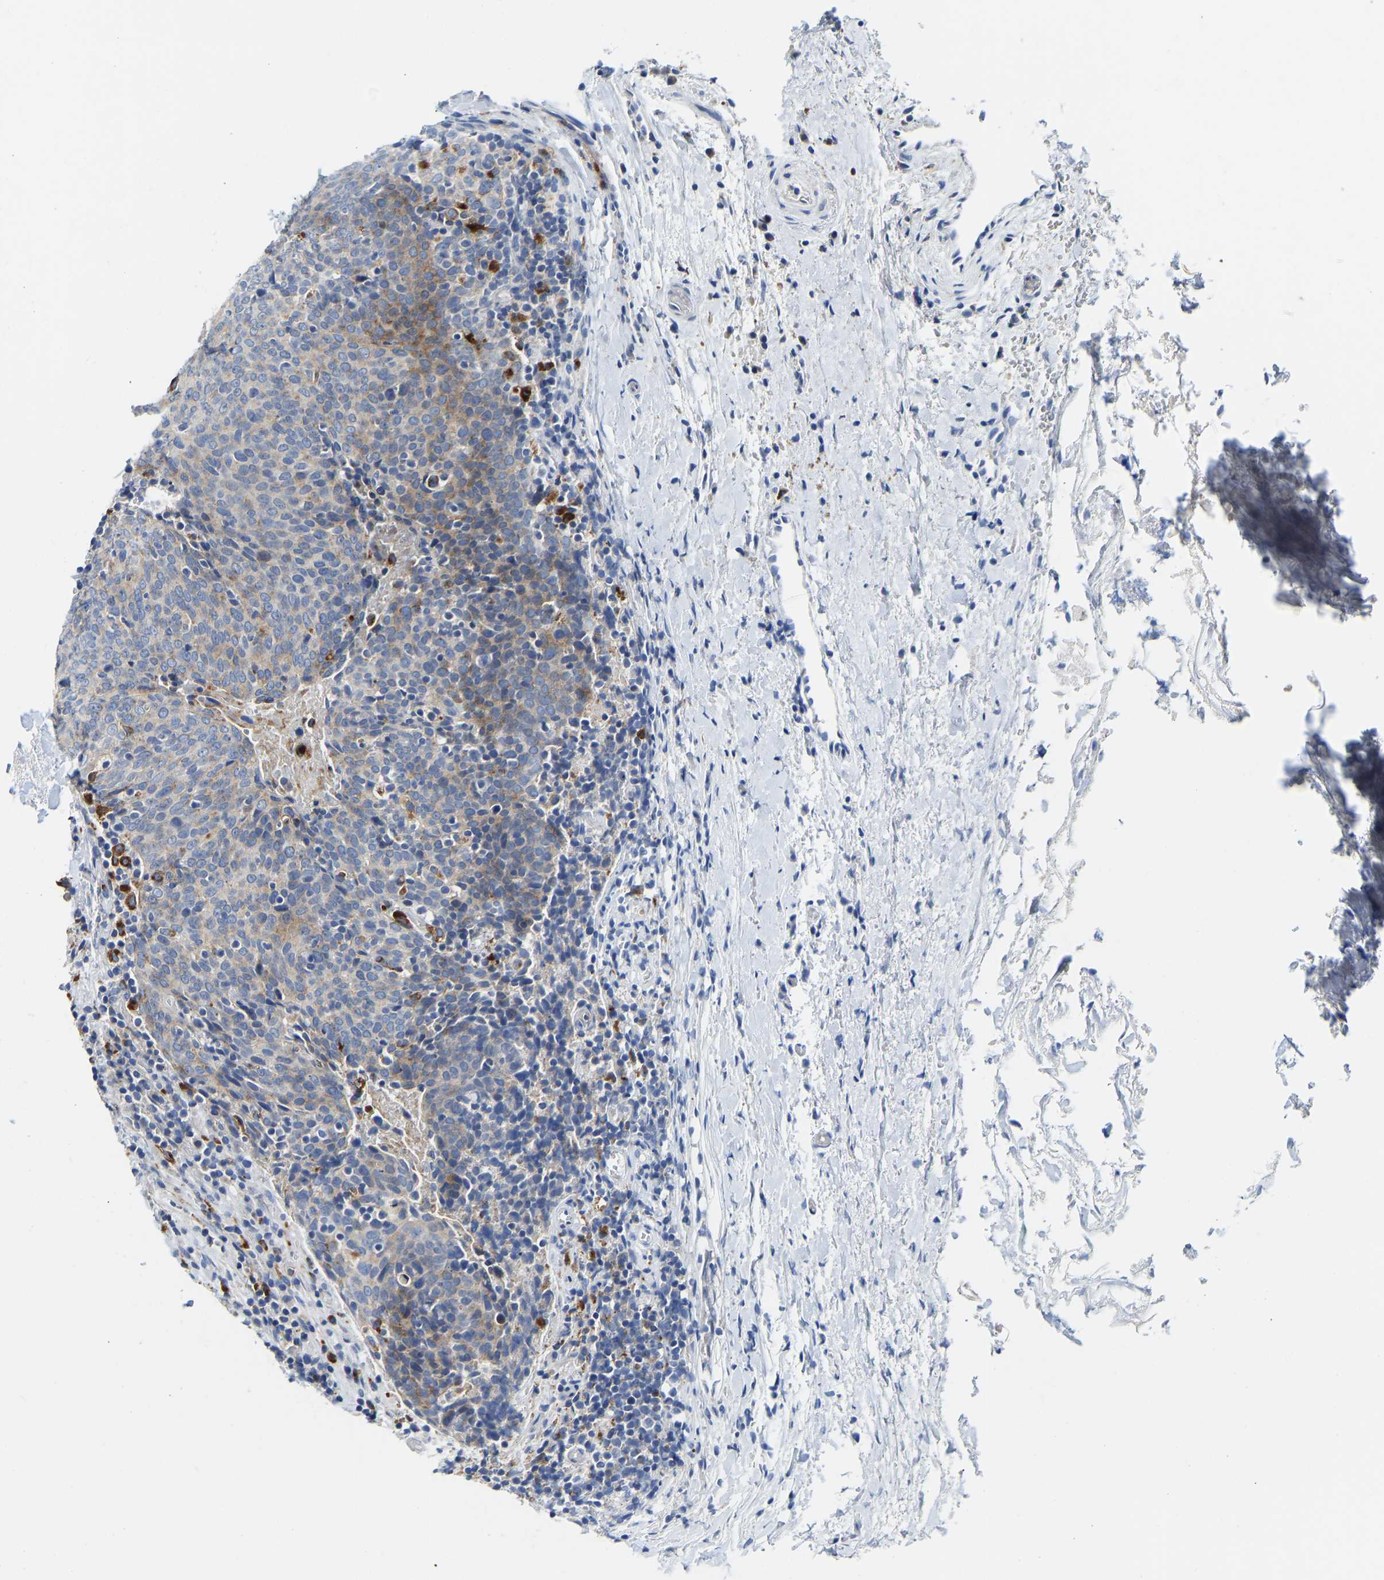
{"staining": {"intensity": "moderate", "quantity": "25%-75%", "location": "cytoplasmic/membranous"}, "tissue": "head and neck cancer", "cell_type": "Tumor cells", "image_type": "cancer", "snomed": [{"axis": "morphology", "description": "Squamous cell carcinoma, NOS"}, {"axis": "morphology", "description": "Squamous cell carcinoma, metastatic, NOS"}, {"axis": "topography", "description": "Lymph node"}, {"axis": "topography", "description": "Head-Neck"}], "caption": "Moderate cytoplasmic/membranous positivity is present in approximately 25%-75% of tumor cells in metastatic squamous cell carcinoma (head and neck).", "gene": "ATP6V1E1", "patient": {"sex": "male", "age": 62}}